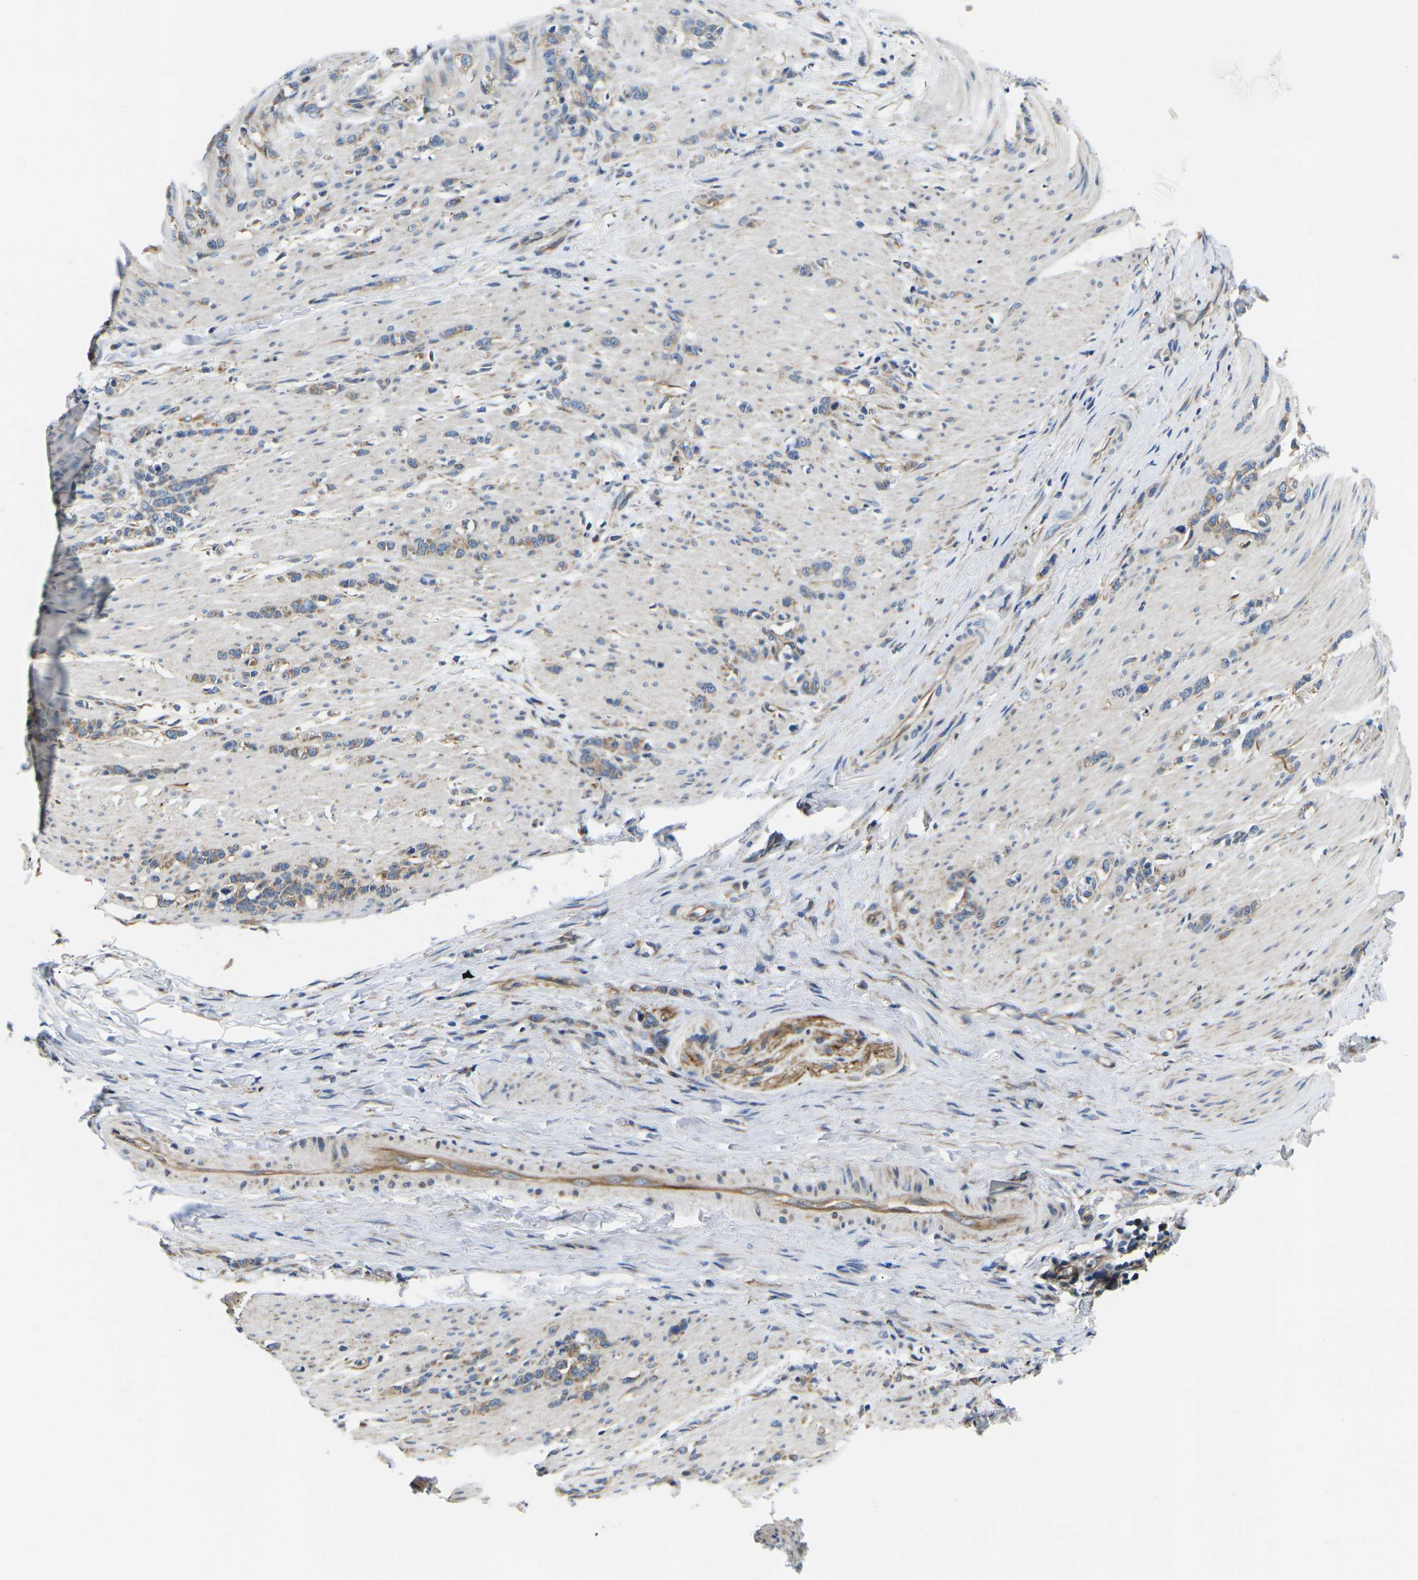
{"staining": {"intensity": "weak", "quantity": ">75%", "location": "cytoplasmic/membranous"}, "tissue": "stomach cancer", "cell_type": "Tumor cells", "image_type": "cancer", "snomed": [{"axis": "morphology", "description": "Adenocarcinoma, NOS"}, {"axis": "topography", "description": "Stomach, lower"}], "caption": "Immunohistochemical staining of stomach cancer (adenocarcinoma) reveals weak cytoplasmic/membranous protein staining in approximately >75% of tumor cells. Immunohistochemistry stains the protein in brown and the nuclei are stained blue.", "gene": "TMEFF2", "patient": {"sex": "male", "age": 88}}